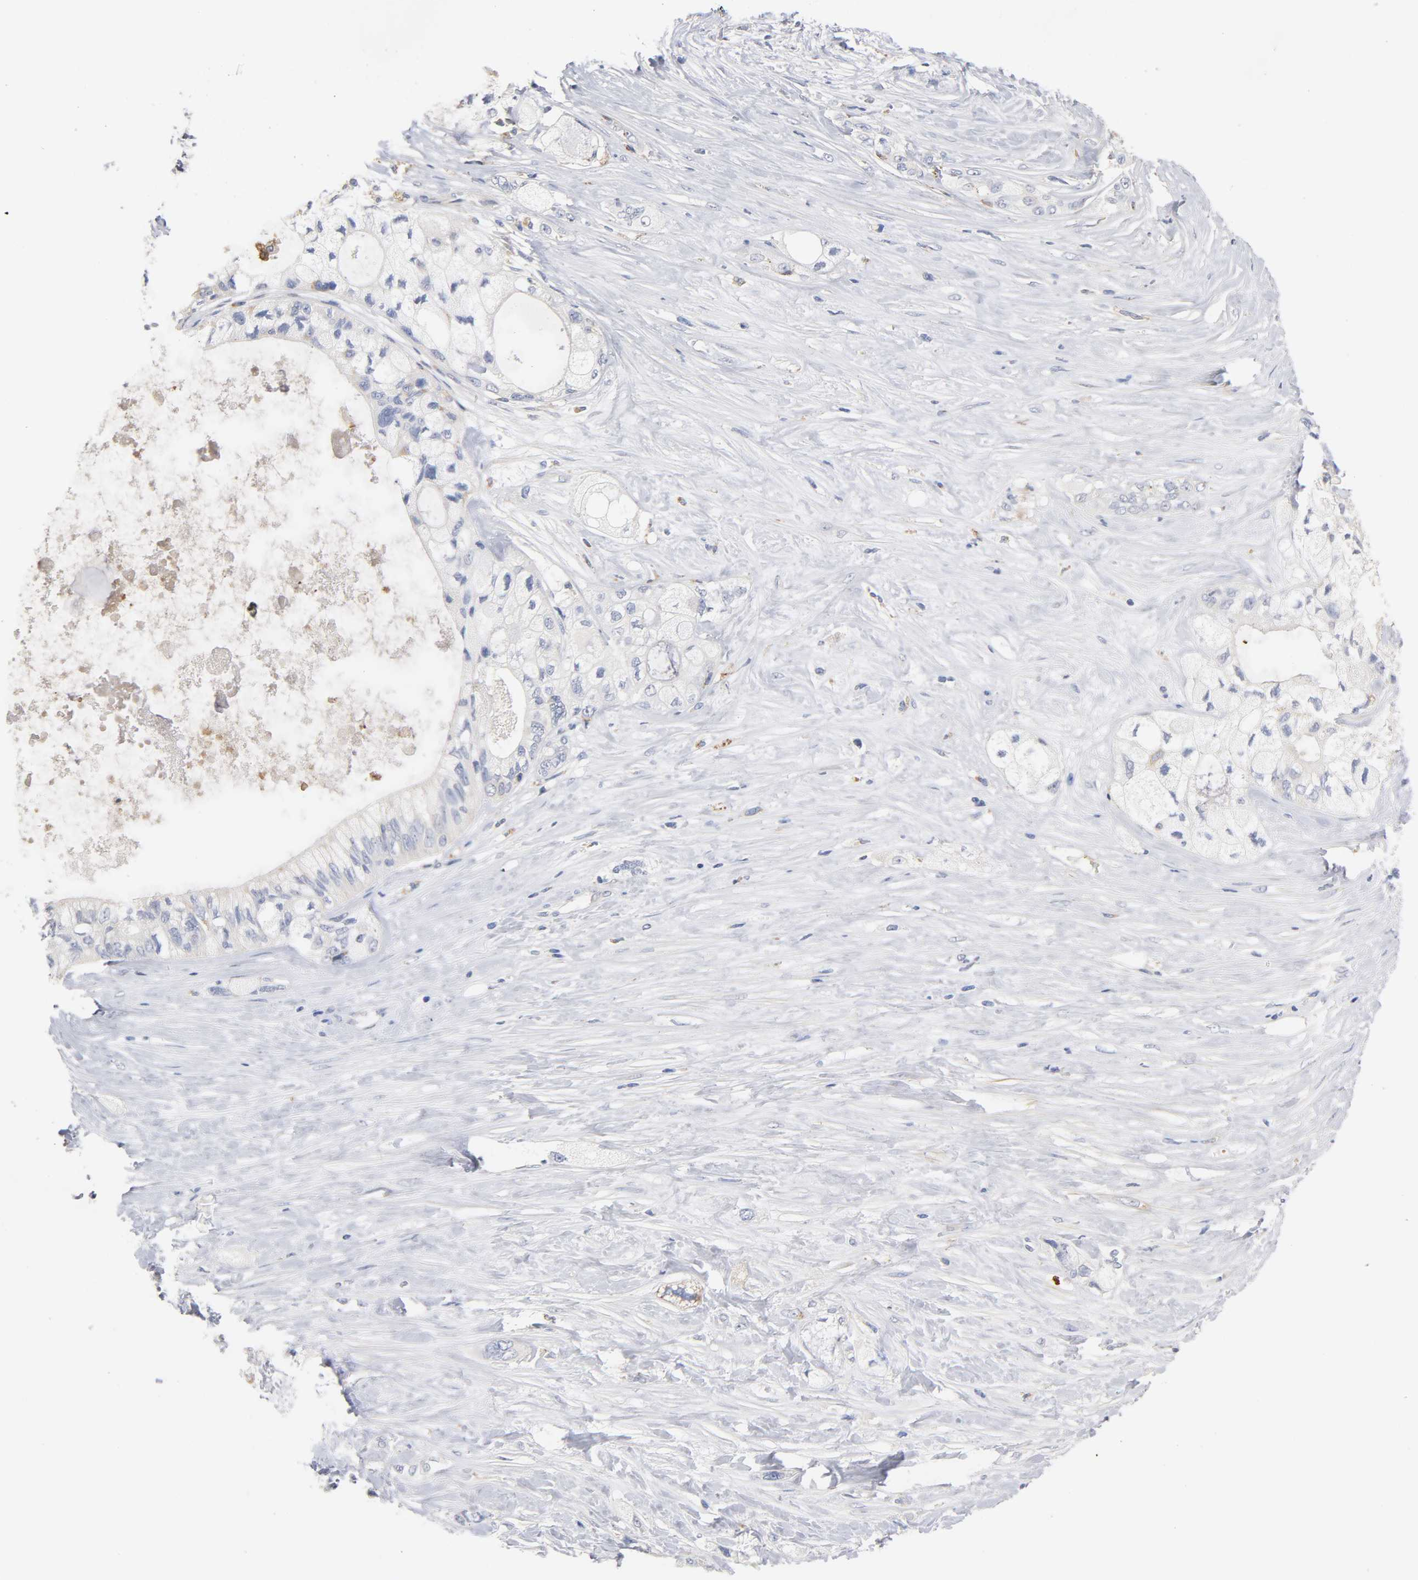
{"staining": {"intensity": "negative", "quantity": "none", "location": "none"}, "tissue": "pancreatic cancer", "cell_type": "Tumor cells", "image_type": "cancer", "snomed": [{"axis": "morphology", "description": "Adenocarcinoma, NOS"}, {"axis": "topography", "description": "Pancreas"}], "caption": "DAB (3,3'-diaminobenzidine) immunohistochemical staining of pancreatic cancer shows no significant staining in tumor cells.", "gene": "SEMA5A", "patient": {"sex": "male", "age": 70}}